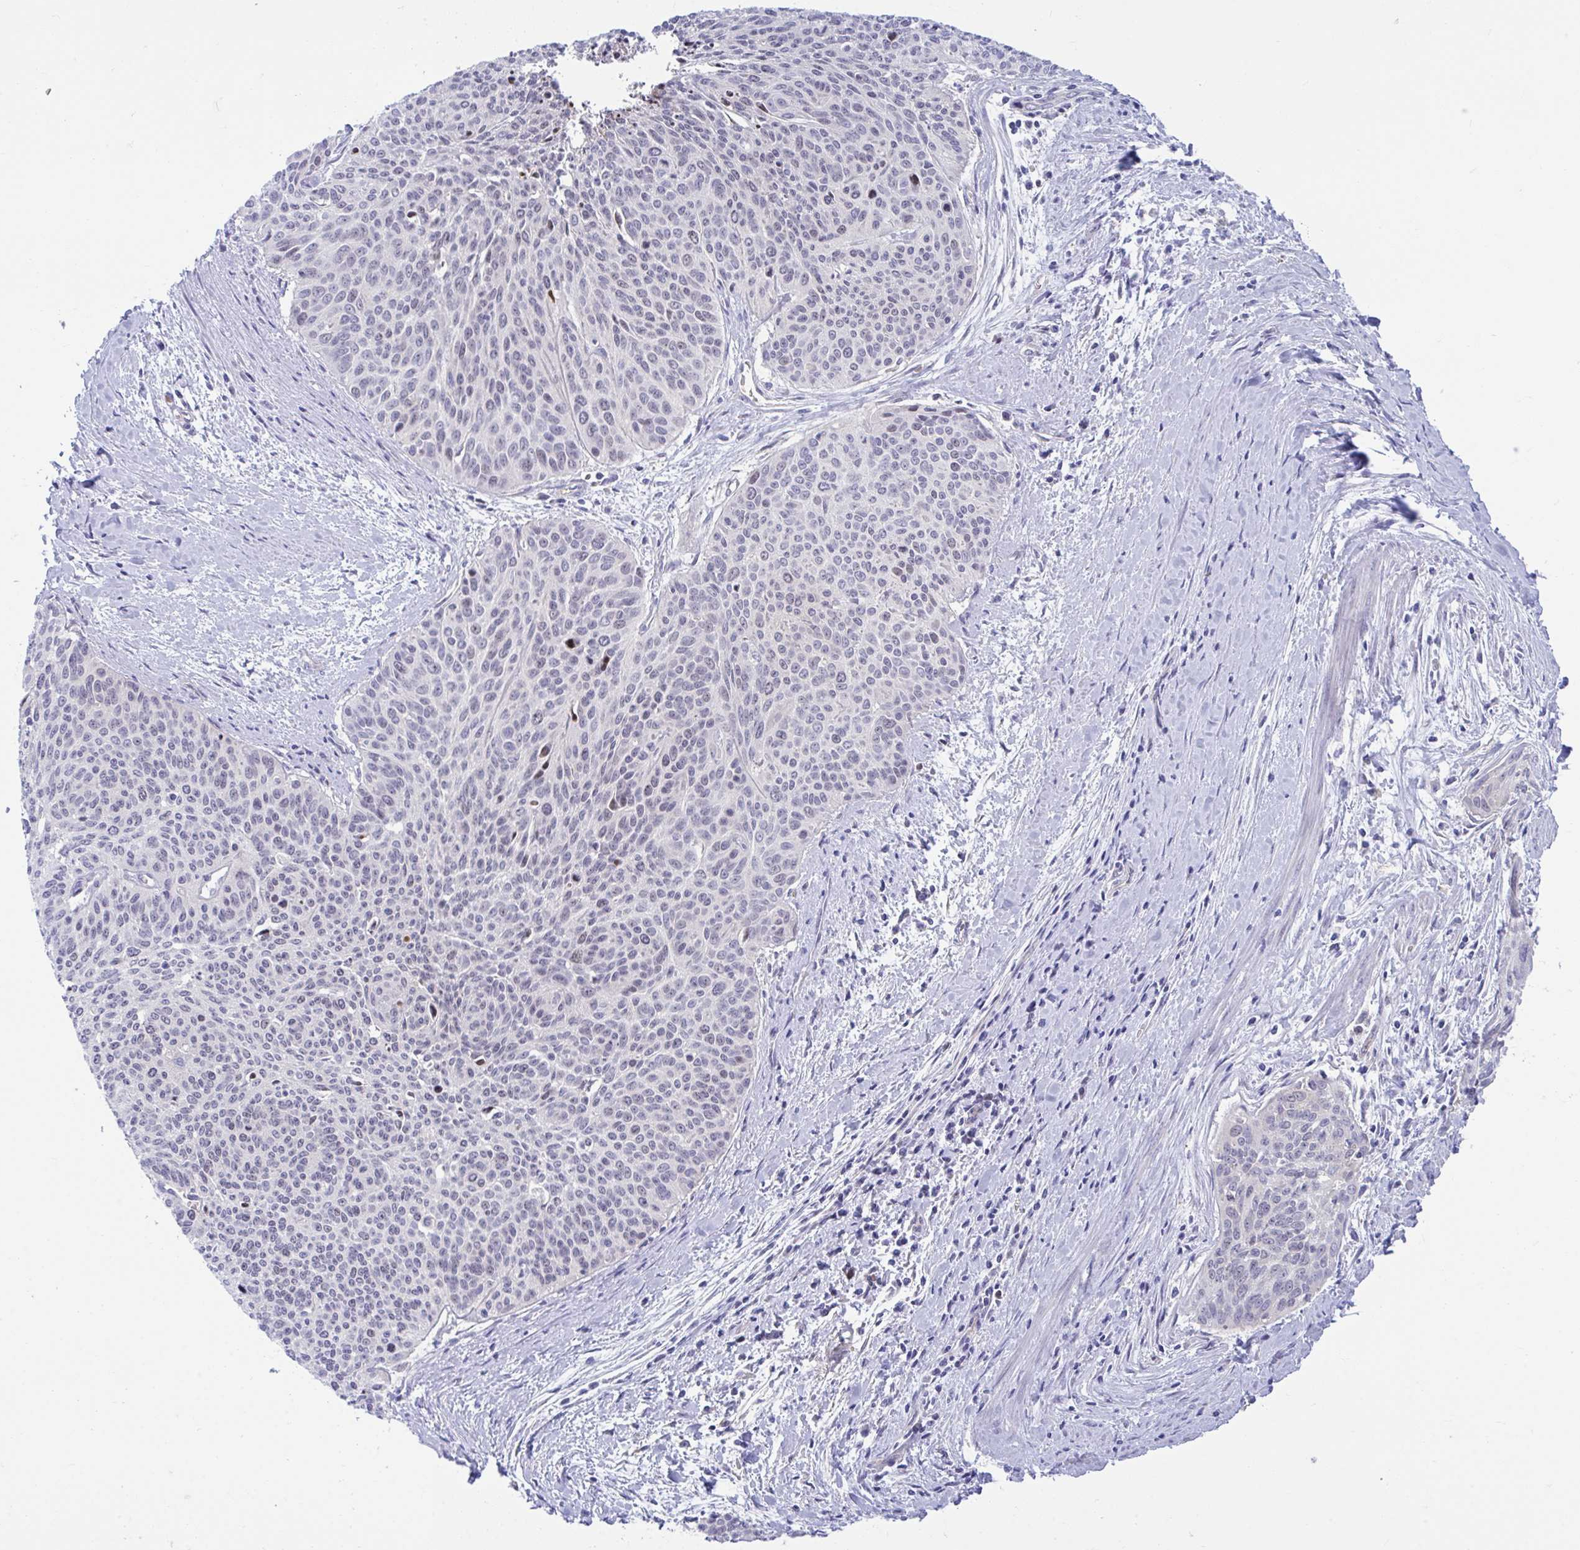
{"staining": {"intensity": "weak", "quantity": "<25%", "location": "nuclear"}, "tissue": "cervical cancer", "cell_type": "Tumor cells", "image_type": "cancer", "snomed": [{"axis": "morphology", "description": "Squamous cell carcinoma, NOS"}, {"axis": "topography", "description": "Cervix"}], "caption": "Tumor cells show no significant protein staining in cervical squamous cell carcinoma.", "gene": "CENPQ", "patient": {"sex": "female", "age": 55}}